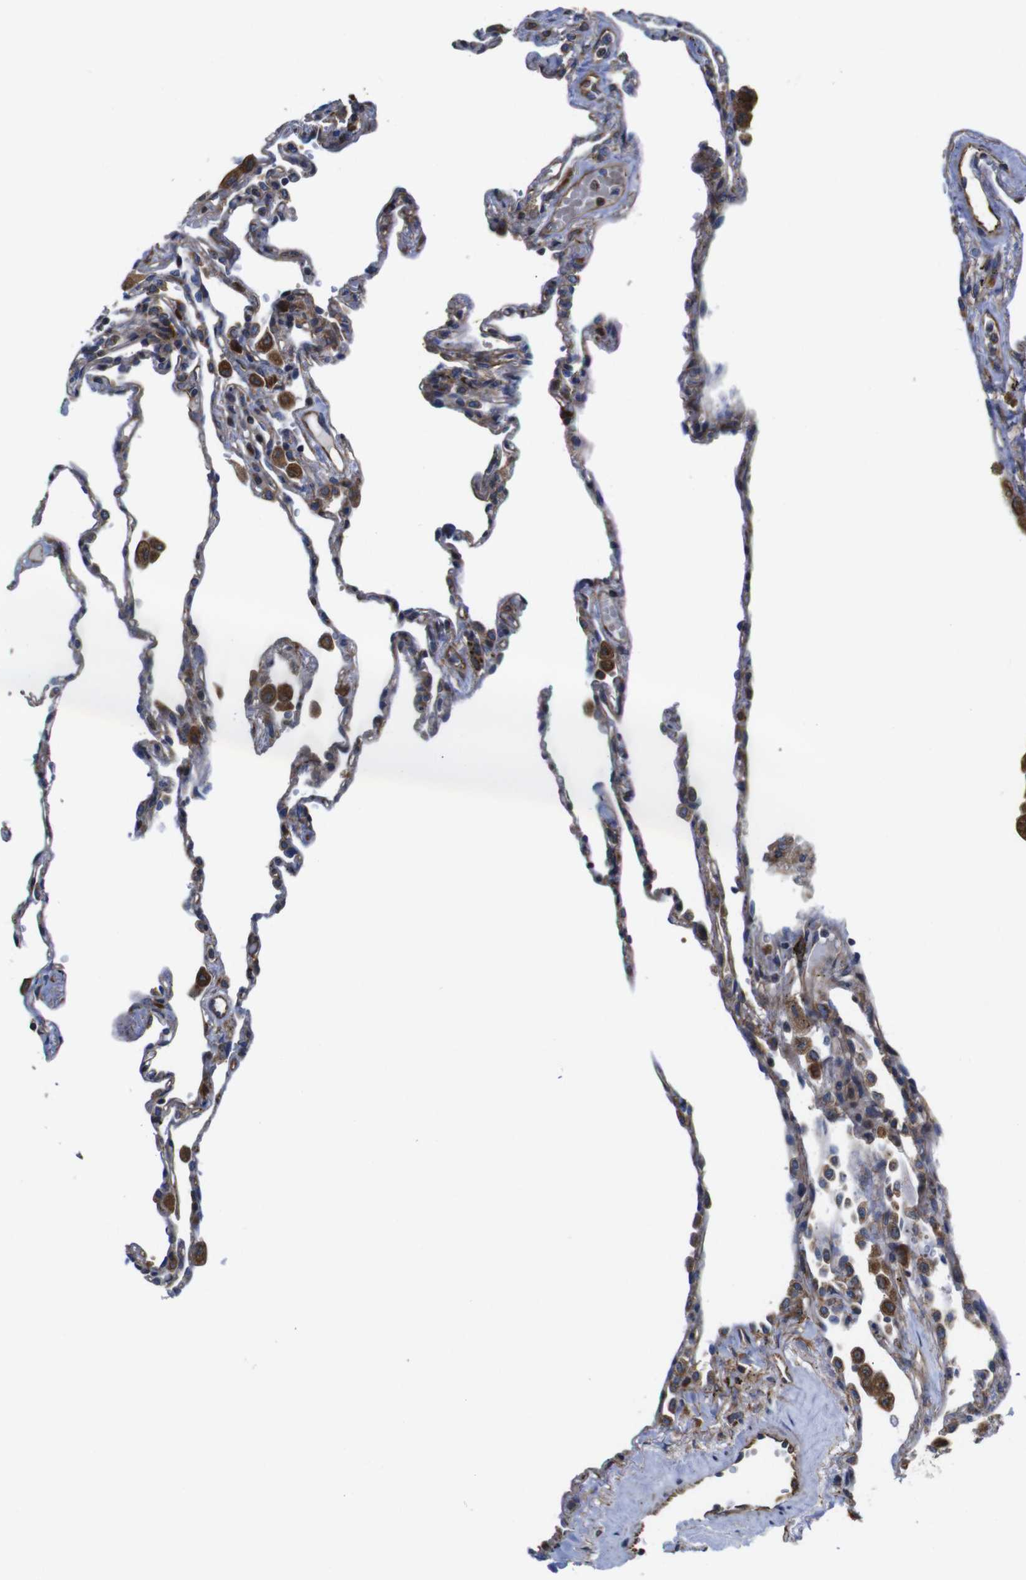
{"staining": {"intensity": "moderate", "quantity": "25%-75%", "location": "cytoplasmic/membranous"}, "tissue": "lung", "cell_type": "Alveolar cells", "image_type": "normal", "snomed": [{"axis": "morphology", "description": "Normal tissue, NOS"}, {"axis": "topography", "description": "Lung"}], "caption": "This is an image of immunohistochemistry staining of normal lung, which shows moderate staining in the cytoplasmic/membranous of alveolar cells.", "gene": "POMK", "patient": {"sex": "male", "age": 59}}